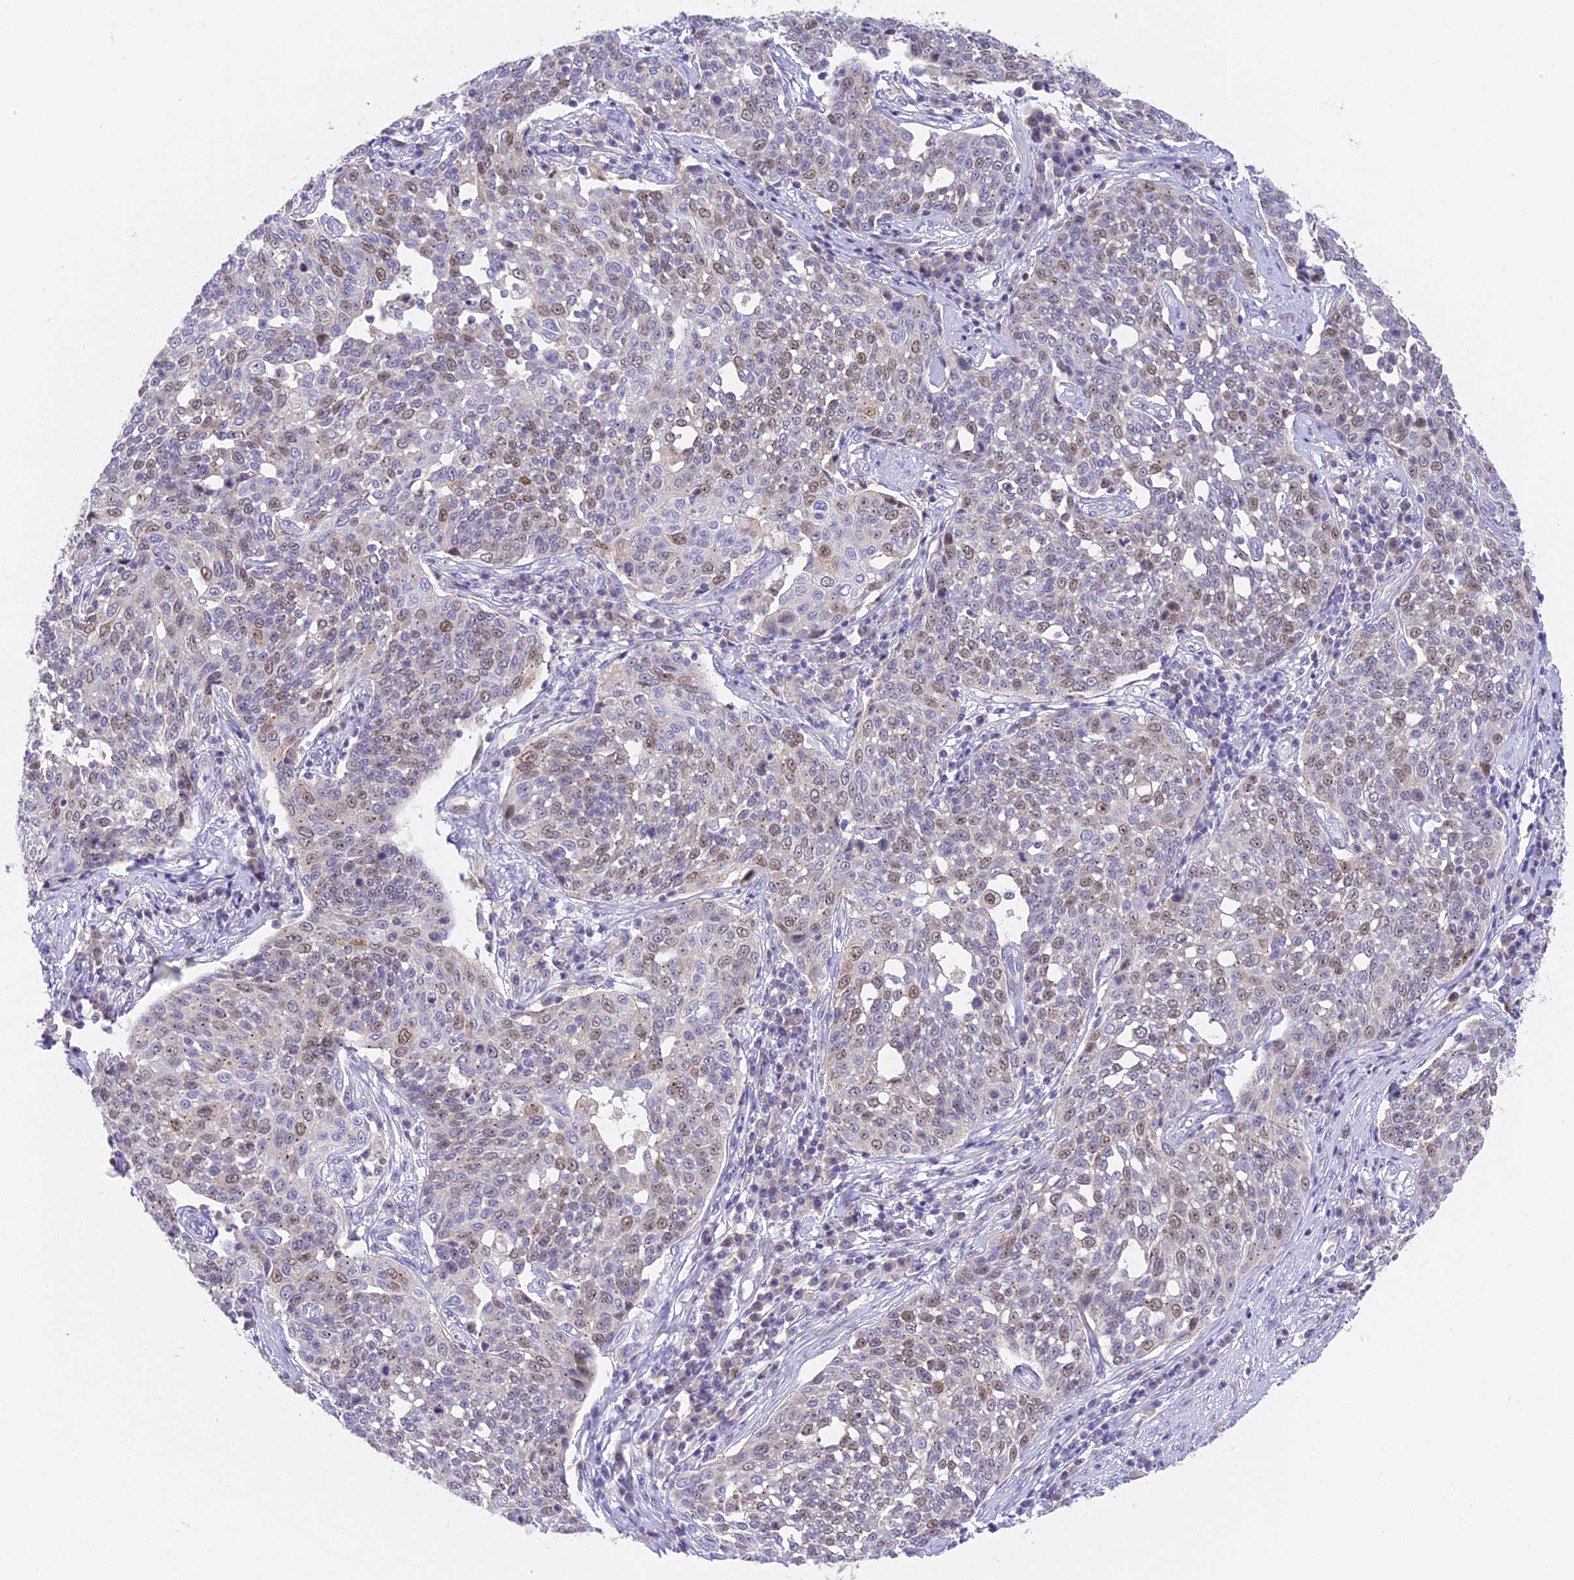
{"staining": {"intensity": "weak", "quantity": "25%-75%", "location": "nuclear"}, "tissue": "cervical cancer", "cell_type": "Tumor cells", "image_type": "cancer", "snomed": [{"axis": "morphology", "description": "Squamous cell carcinoma, NOS"}, {"axis": "topography", "description": "Cervix"}], "caption": "There is low levels of weak nuclear positivity in tumor cells of cervical squamous cell carcinoma, as demonstrated by immunohistochemical staining (brown color).", "gene": "RAD51", "patient": {"sex": "female", "age": 34}}